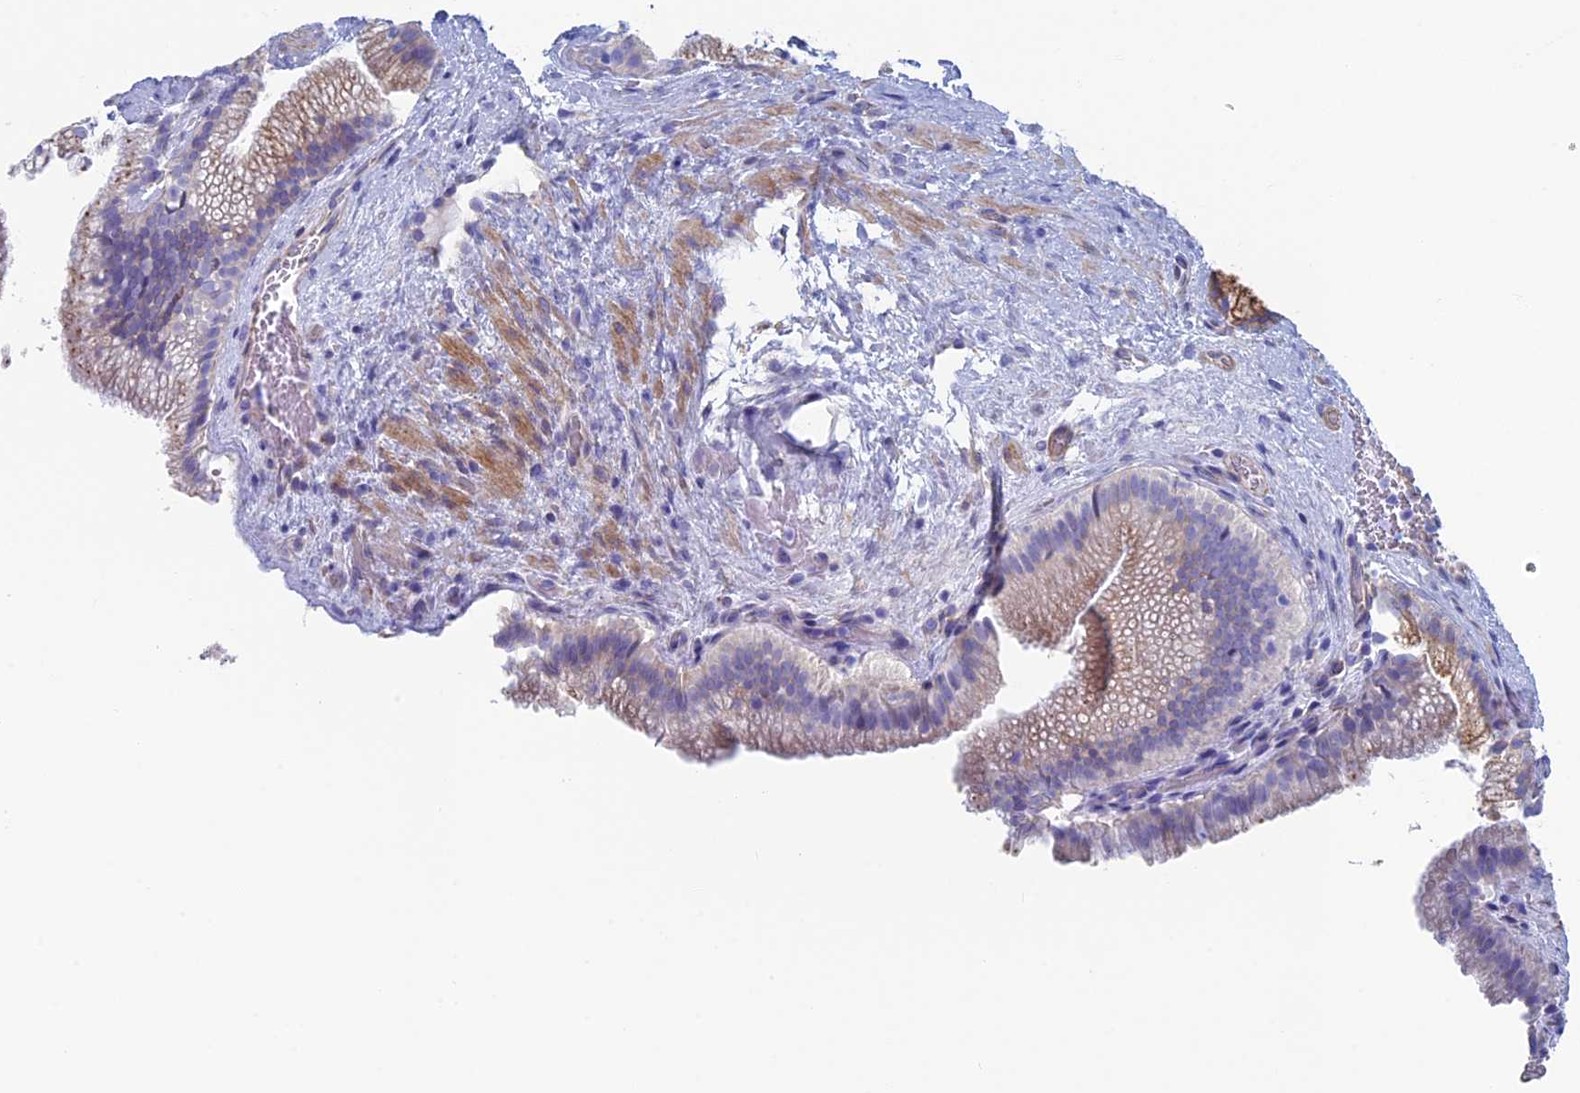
{"staining": {"intensity": "negative", "quantity": "none", "location": "none"}, "tissue": "gallbladder", "cell_type": "Glandular cells", "image_type": "normal", "snomed": [{"axis": "morphology", "description": "Normal tissue, NOS"}, {"axis": "morphology", "description": "Inflammation, NOS"}, {"axis": "topography", "description": "Gallbladder"}], "caption": "Immunohistochemistry histopathology image of normal gallbladder: human gallbladder stained with DAB demonstrates no significant protein staining in glandular cells. (DAB (3,3'-diaminobenzidine) IHC visualized using brightfield microscopy, high magnification).", "gene": "MAGEB6", "patient": {"sex": "male", "age": 51}}